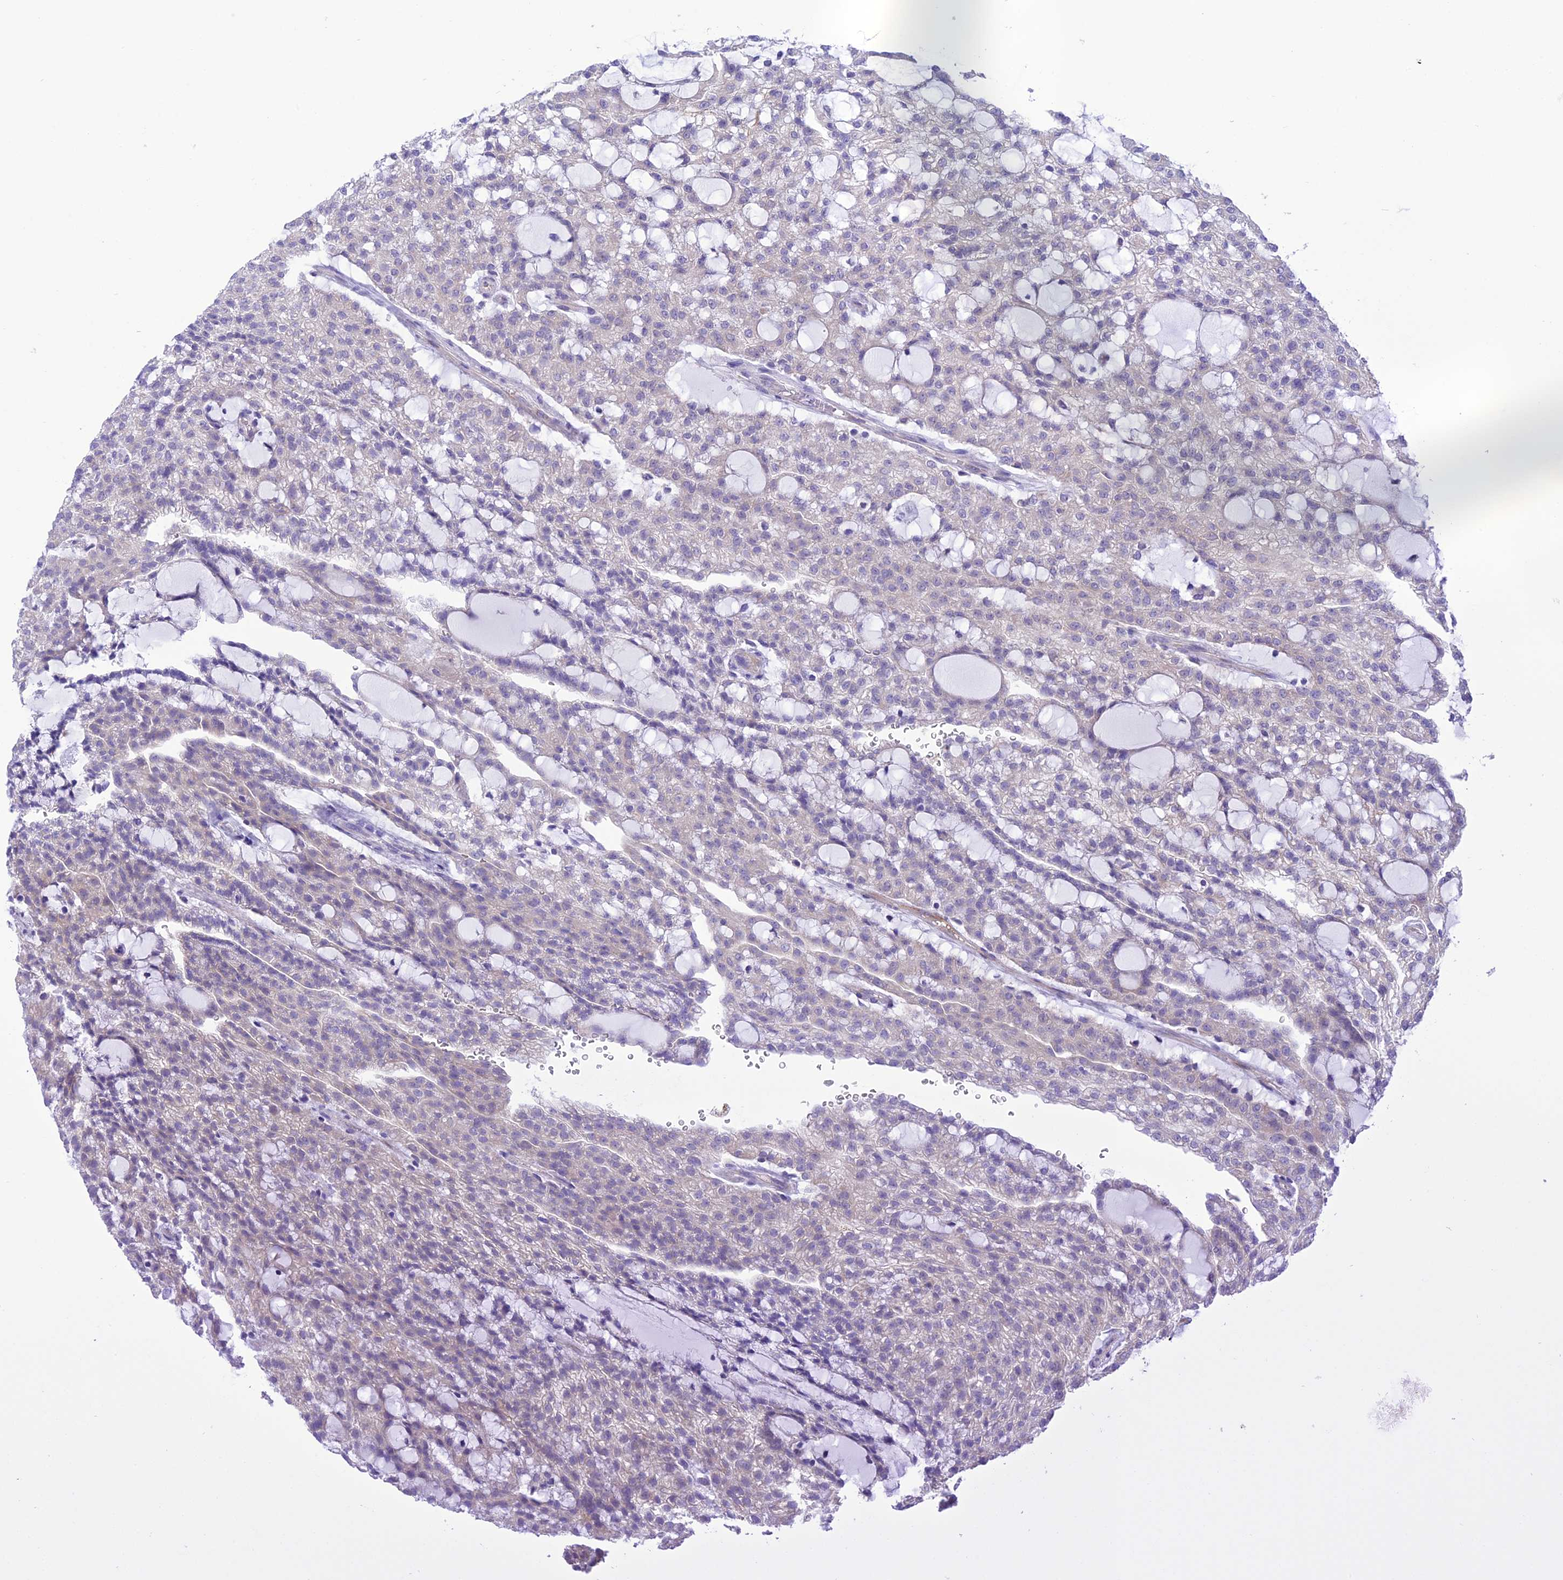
{"staining": {"intensity": "negative", "quantity": "none", "location": "none"}, "tissue": "renal cancer", "cell_type": "Tumor cells", "image_type": "cancer", "snomed": [{"axis": "morphology", "description": "Adenocarcinoma, NOS"}, {"axis": "topography", "description": "Kidney"}], "caption": "Immunohistochemical staining of human renal adenocarcinoma exhibits no significant staining in tumor cells.", "gene": "RNF126", "patient": {"sex": "male", "age": 63}}